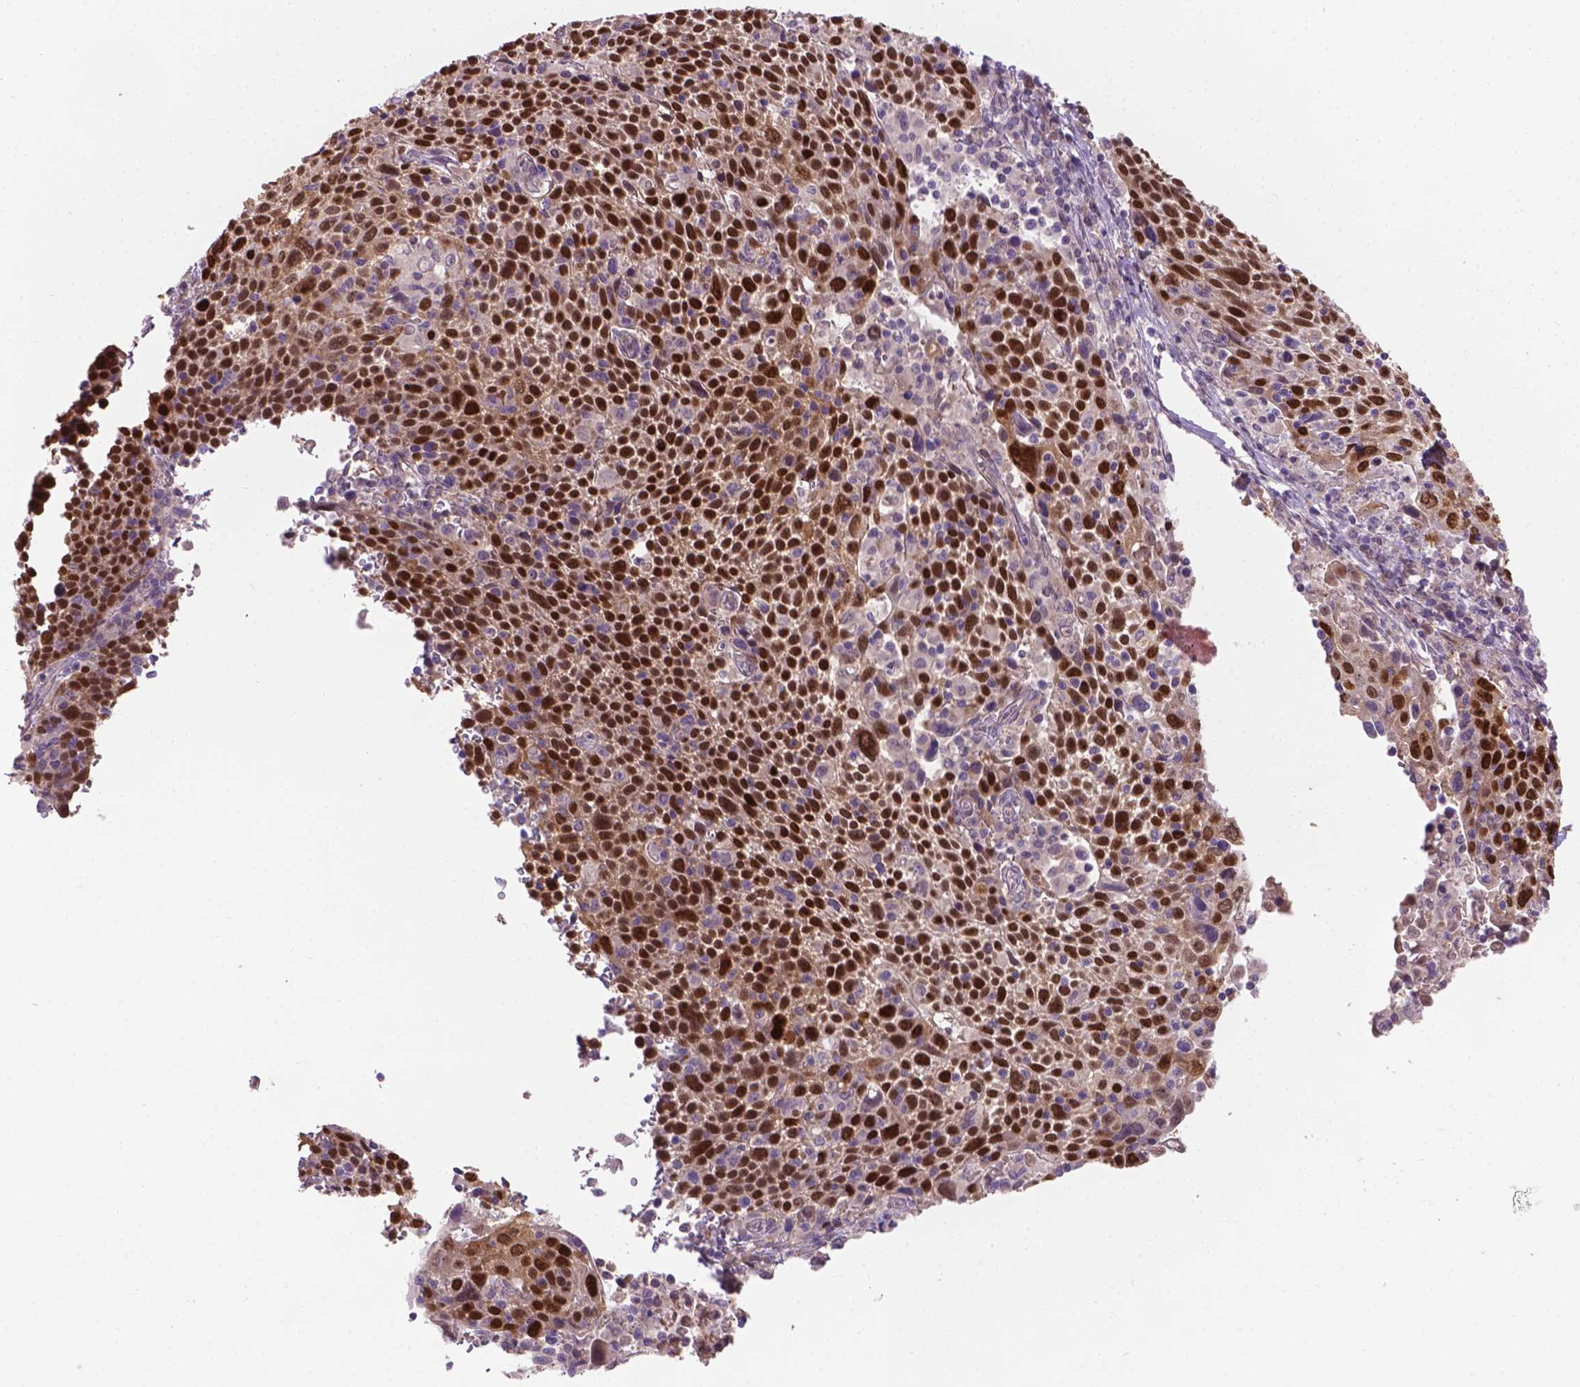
{"staining": {"intensity": "moderate", "quantity": ">75%", "location": "nuclear"}, "tissue": "cervical cancer", "cell_type": "Tumor cells", "image_type": "cancer", "snomed": [{"axis": "morphology", "description": "Squamous cell carcinoma, NOS"}, {"axis": "topography", "description": "Cervix"}], "caption": "Cervical cancer tissue displays moderate nuclear expression in about >75% of tumor cells, visualized by immunohistochemistry. (Brightfield microscopy of DAB IHC at high magnification).", "gene": "IRF6", "patient": {"sex": "female", "age": 61}}